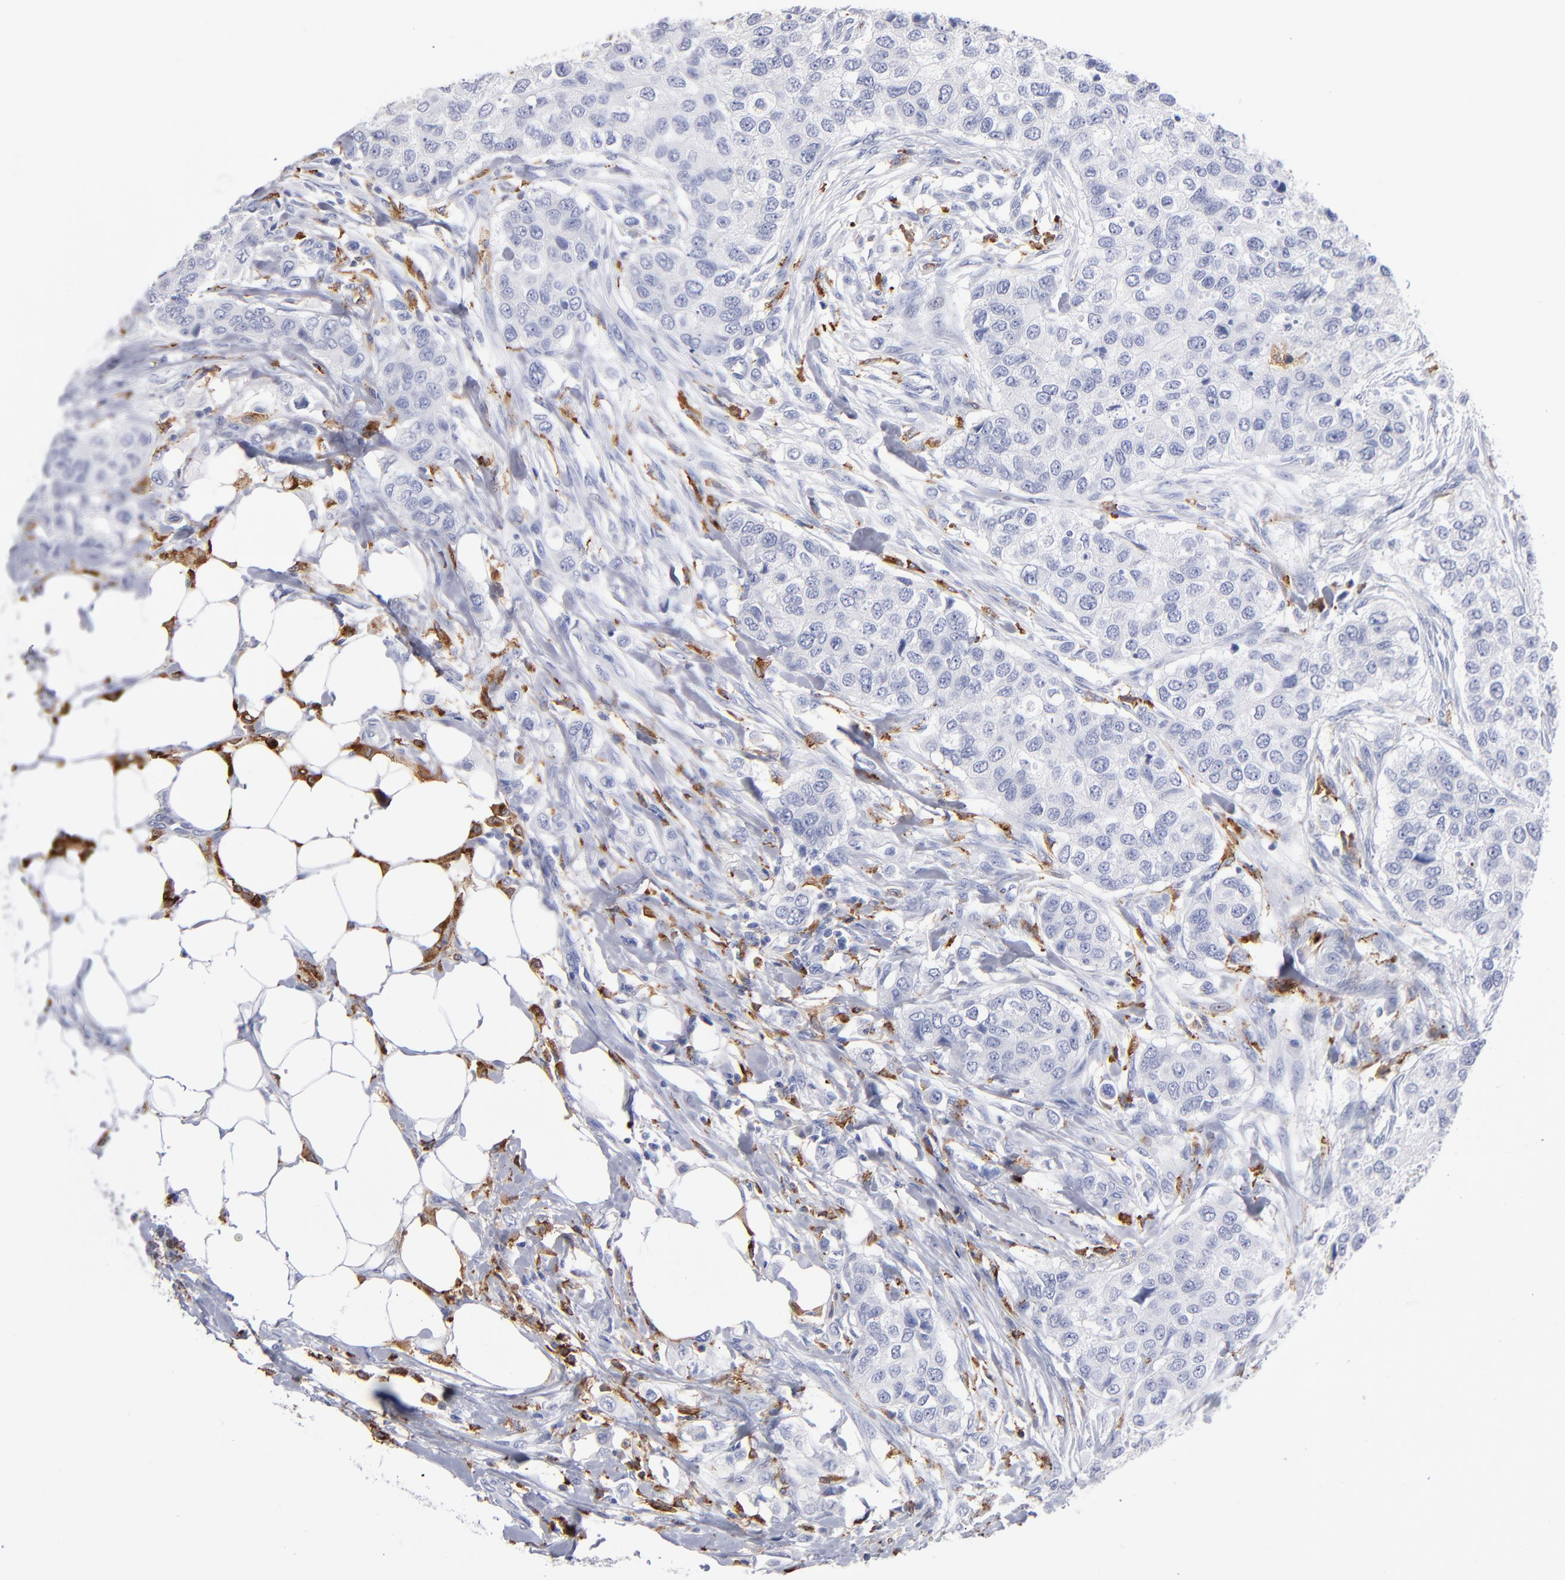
{"staining": {"intensity": "negative", "quantity": "none", "location": "none"}, "tissue": "breast cancer", "cell_type": "Tumor cells", "image_type": "cancer", "snomed": [{"axis": "morphology", "description": "Normal tissue, NOS"}, {"axis": "morphology", "description": "Duct carcinoma"}, {"axis": "topography", "description": "Breast"}], "caption": "This is an immunohistochemistry (IHC) micrograph of human intraductal carcinoma (breast). There is no staining in tumor cells.", "gene": "CD180", "patient": {"sex": "female", "age": 49}}